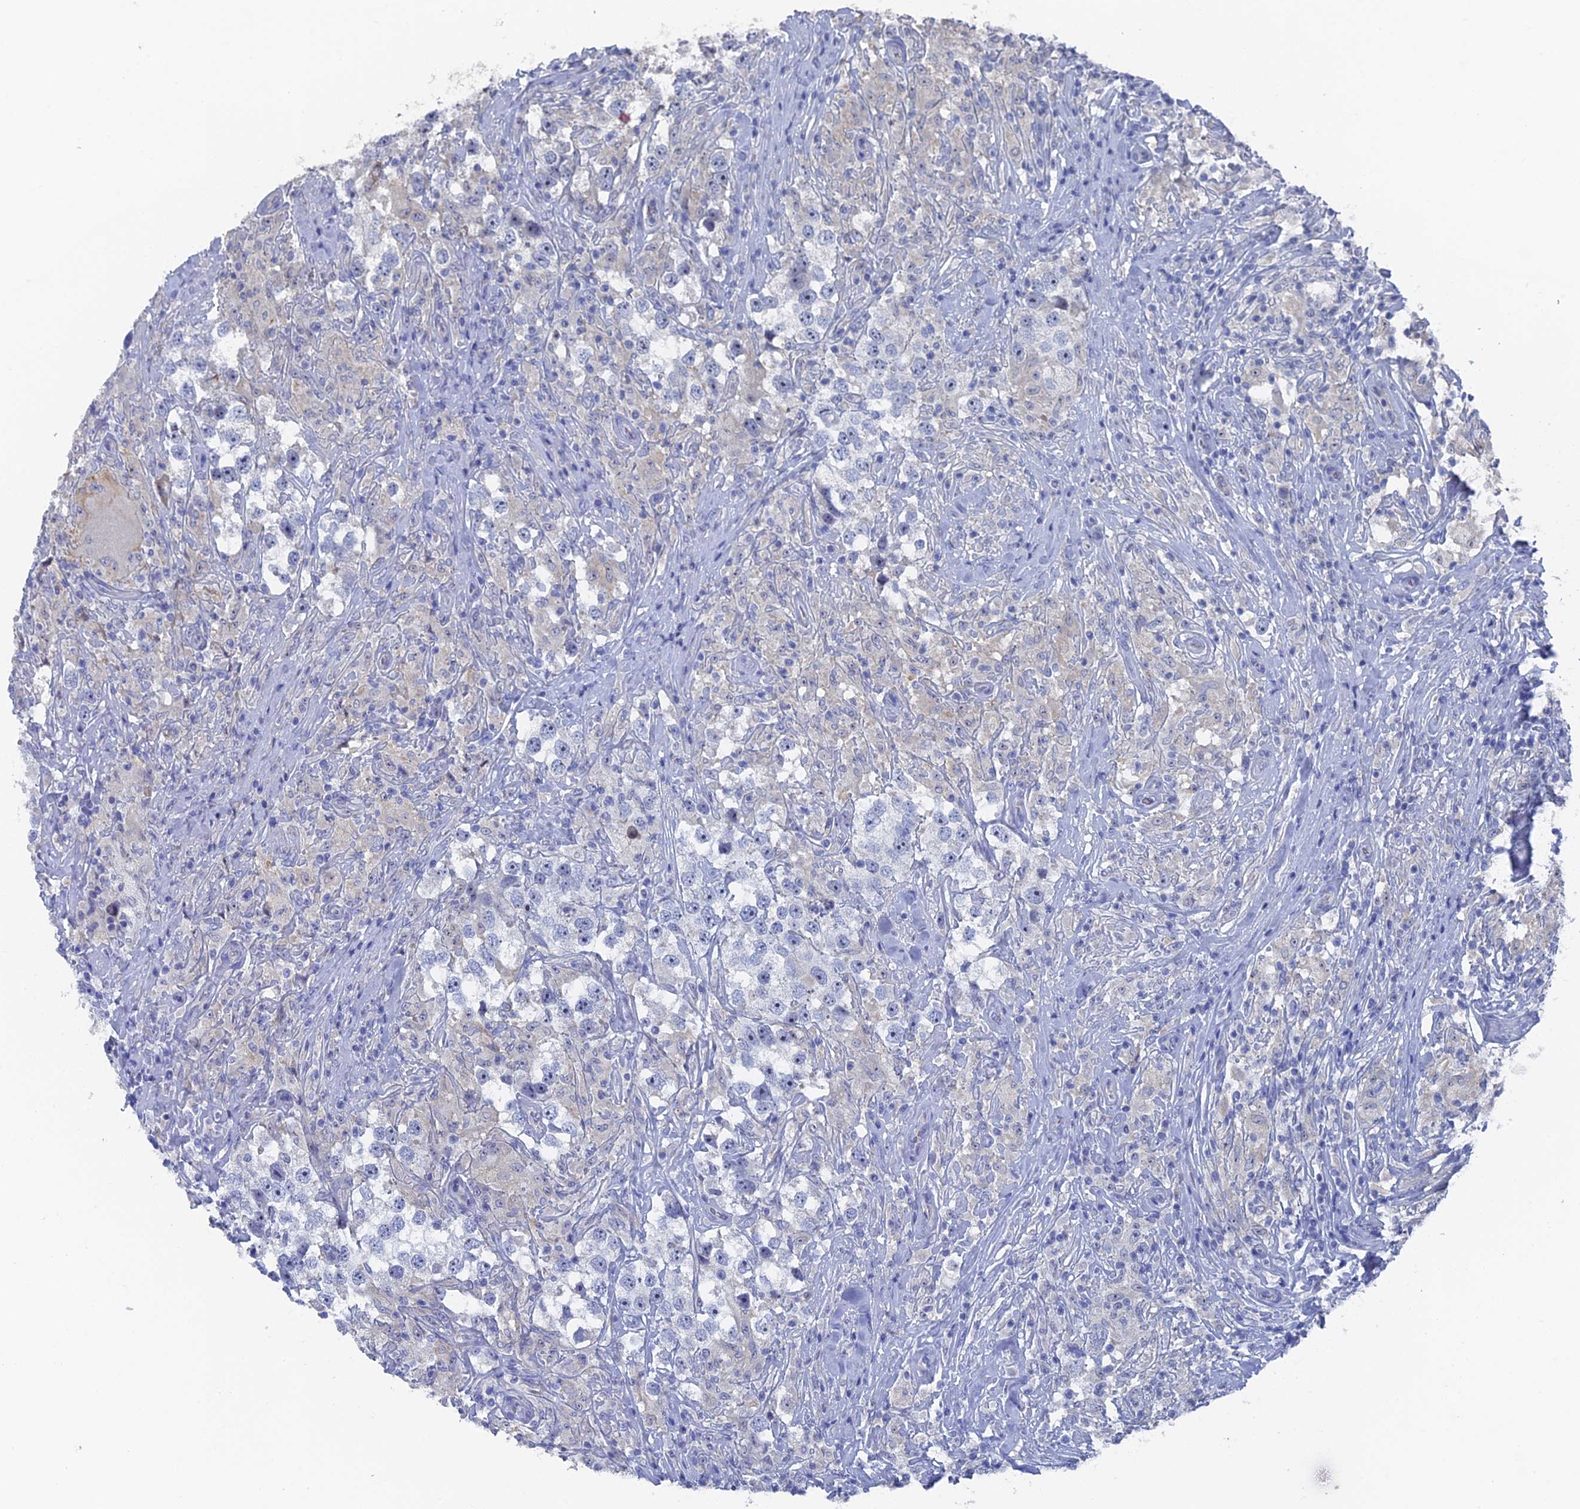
{"staining": {"intensity": "negative", "quantity": "none", "location": "none"}, "tissue": "testis cancer", "cell_type": "Tumor cells", "image_type": "cancer", "snomed": [{"axis": "morphology", "description": "Seminoma, NOS"}, {"axis": "topography", "description": "Testis"}], "caption": "Micrograph shows no significant protein staining in tumor cells of seminoma (testis).", "gene": "SRFBP1", "patient": {"sex": "male", "age": 46}}